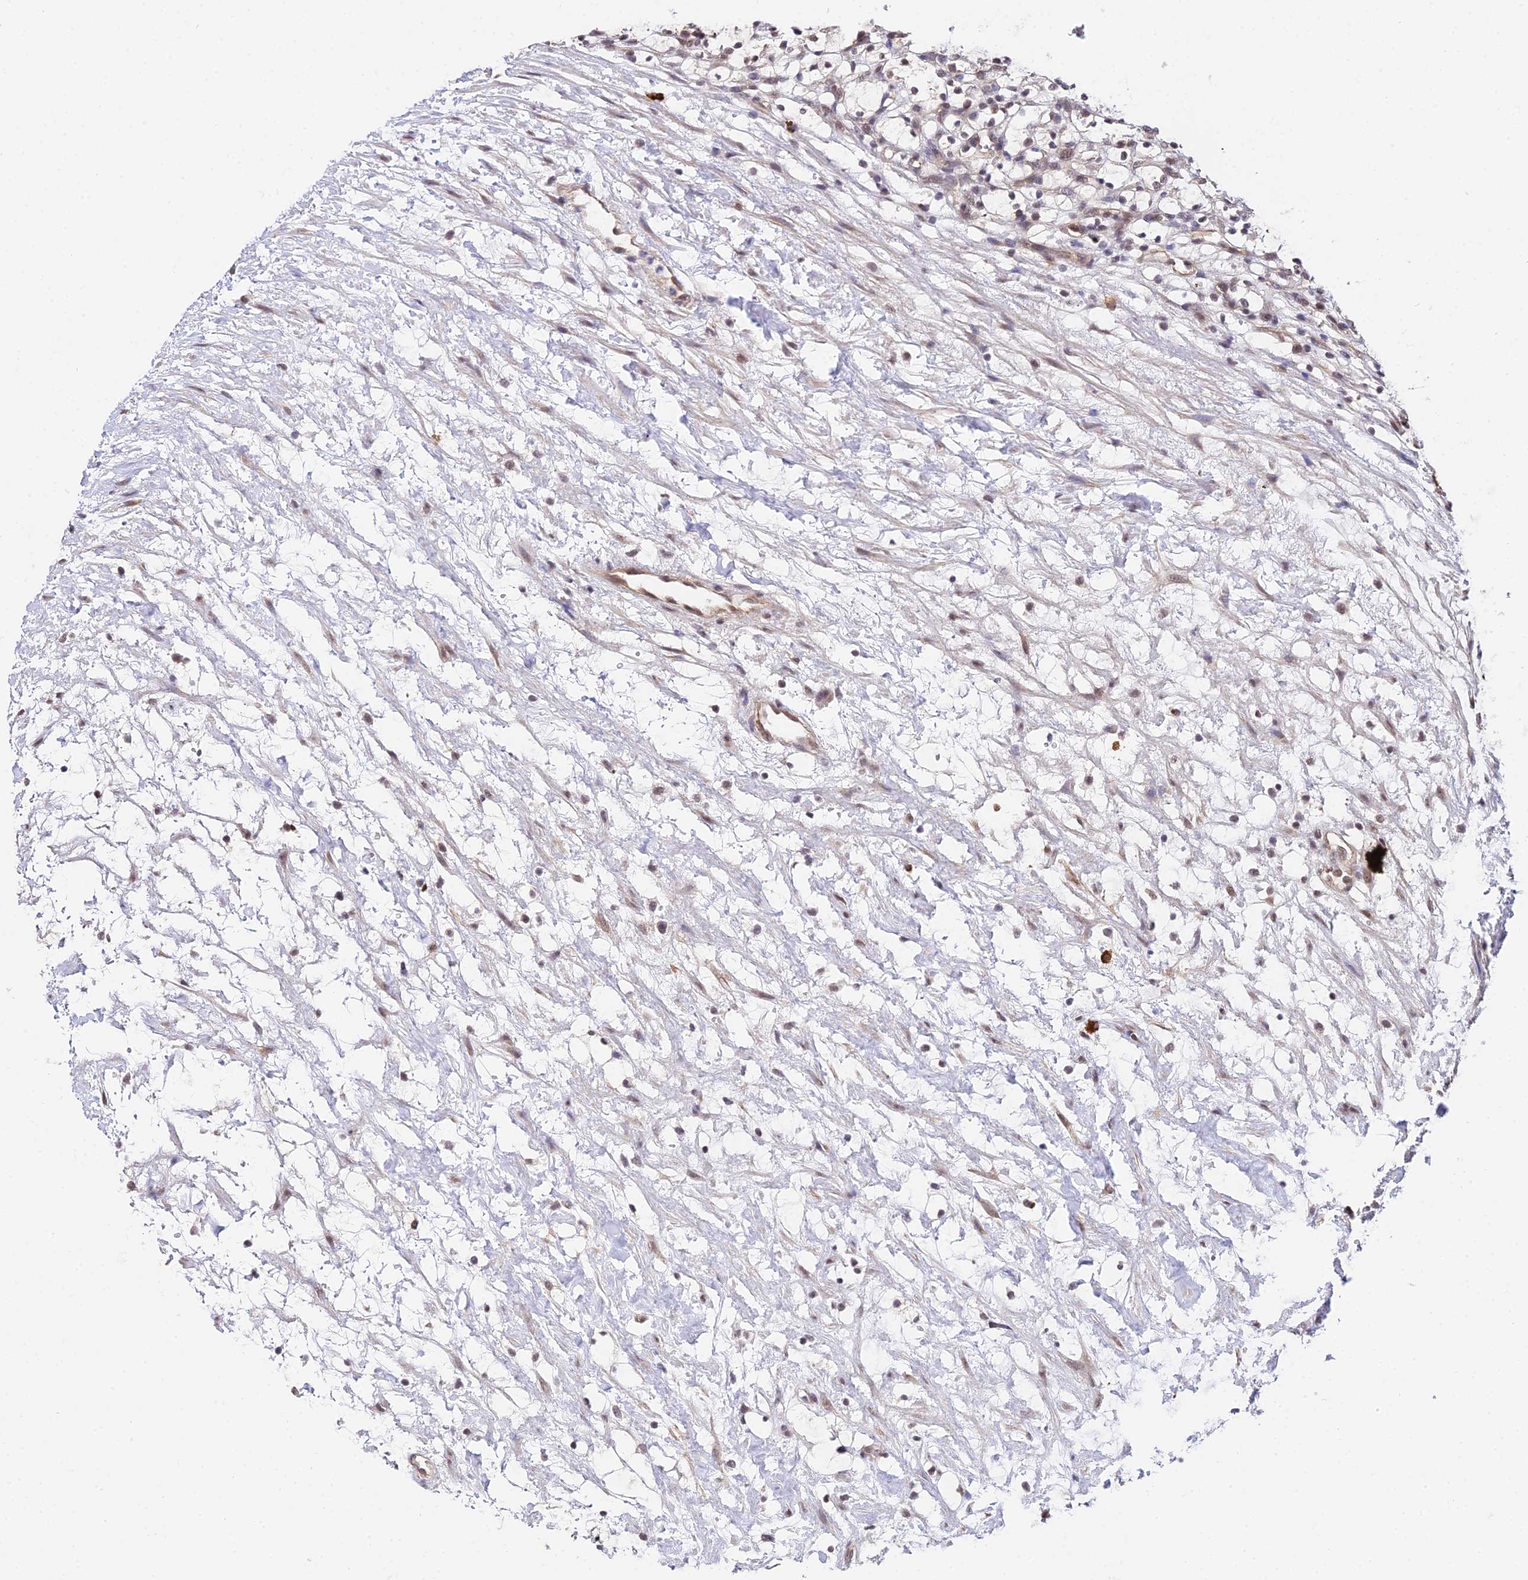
{"staining": {"intensity": "negative", "quantity": "none", "location": "none"}, "tissue": "renal cancer", "cell_type": "Tumor cells", "image_type": "cancer", "snomed": [{"axis": "morphology", "description": "Adenocarcinoma, NOS"}, {"axis": "topography", "description": "Kidney"}], "caption": "Immunohistochemical staining of renal adenocarcinoma shows no significant positivity in tumor cells. Nuclei are stained in blue.", "gene": "POLR2I", "patient": {"sex": "female", "age": 69}}